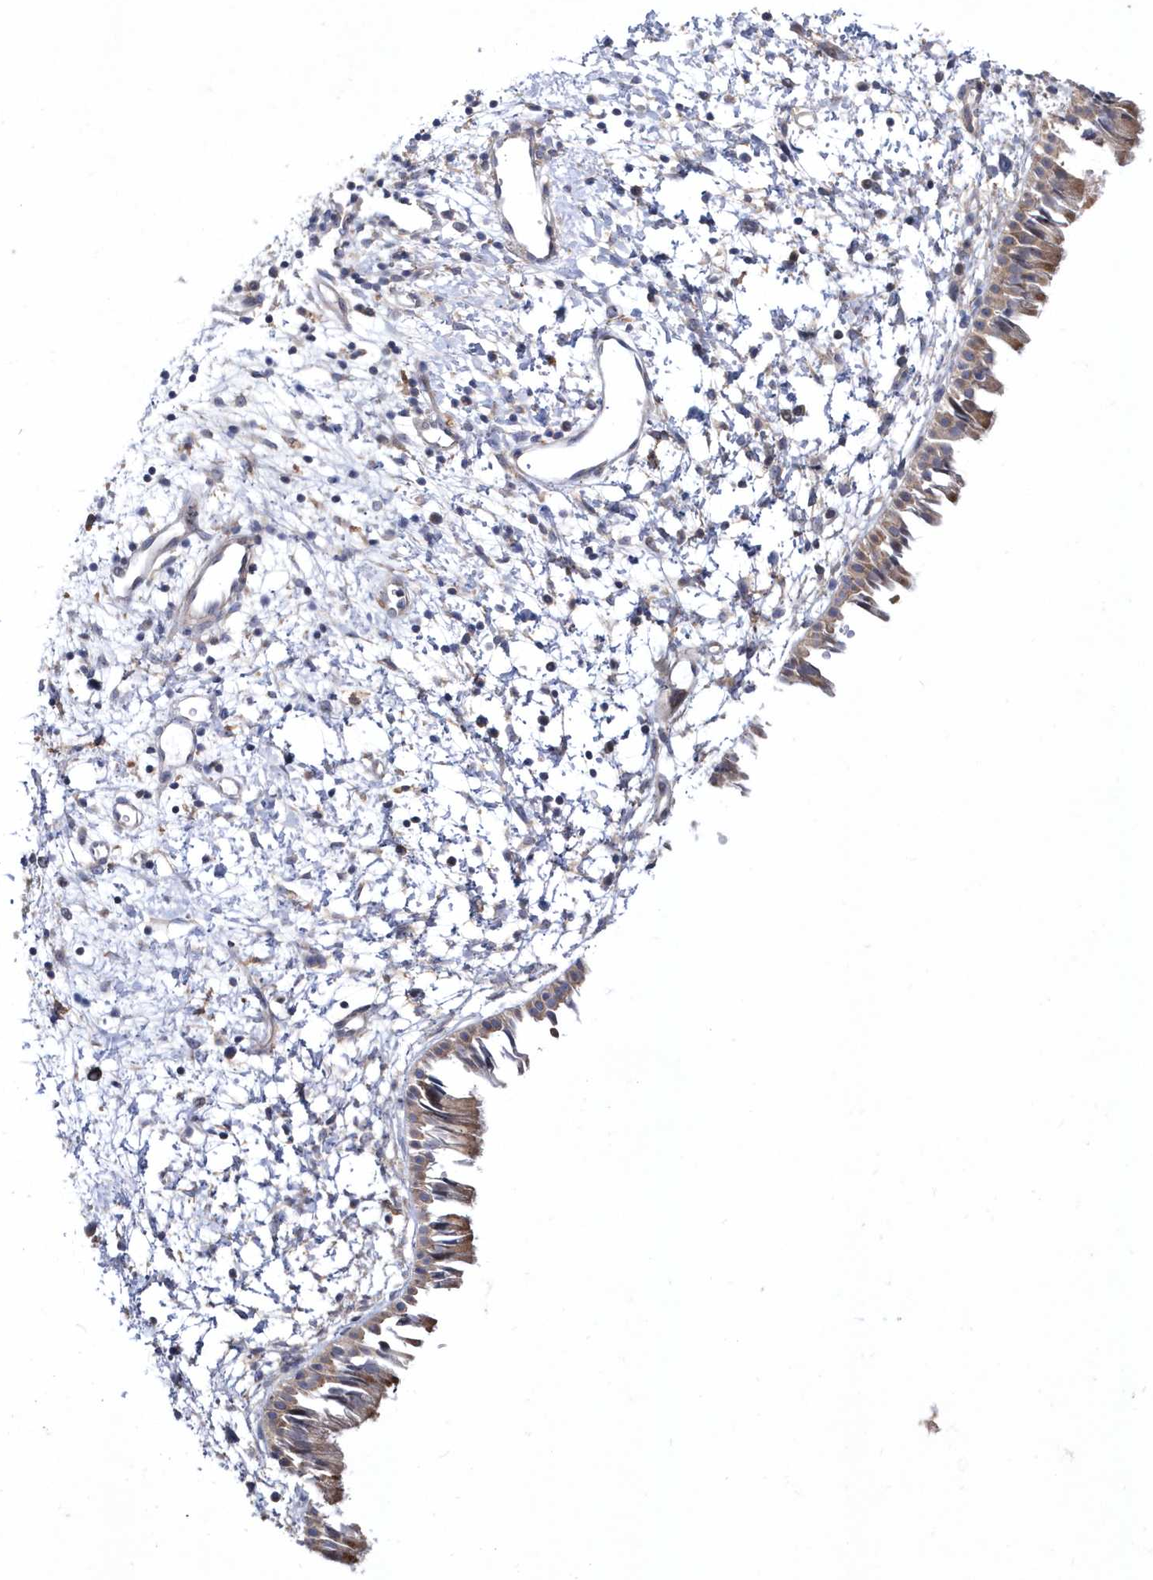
{"staining": {"intensity": "moderate", "quantity": ">75%", "location": "cytoplasmic/membranous"}, "tissue": "nasopharynx", "cell_type": "Respiratory epithelial cells", "image_type": "normal", "snomed": [{"axis": "morphology", "description": "Normal tissue, NOS"}, {"axis": "topography", "description": "Nasopharynx"}], "caption": "The immunohistochemical stain shows moderate cytoplasmic/membranous positivity in respiratory epithelial cells of unremarkable nasopharynx. The staining was performed using DAB (3,3'-diaminobenzidine) to visualize the protein expression in brown, while the nuclei were stained in blue with hematoxylin (Magnification: 20x).", "gene": "LONRF2", "patient": {"sex": "male", "age": 22}}